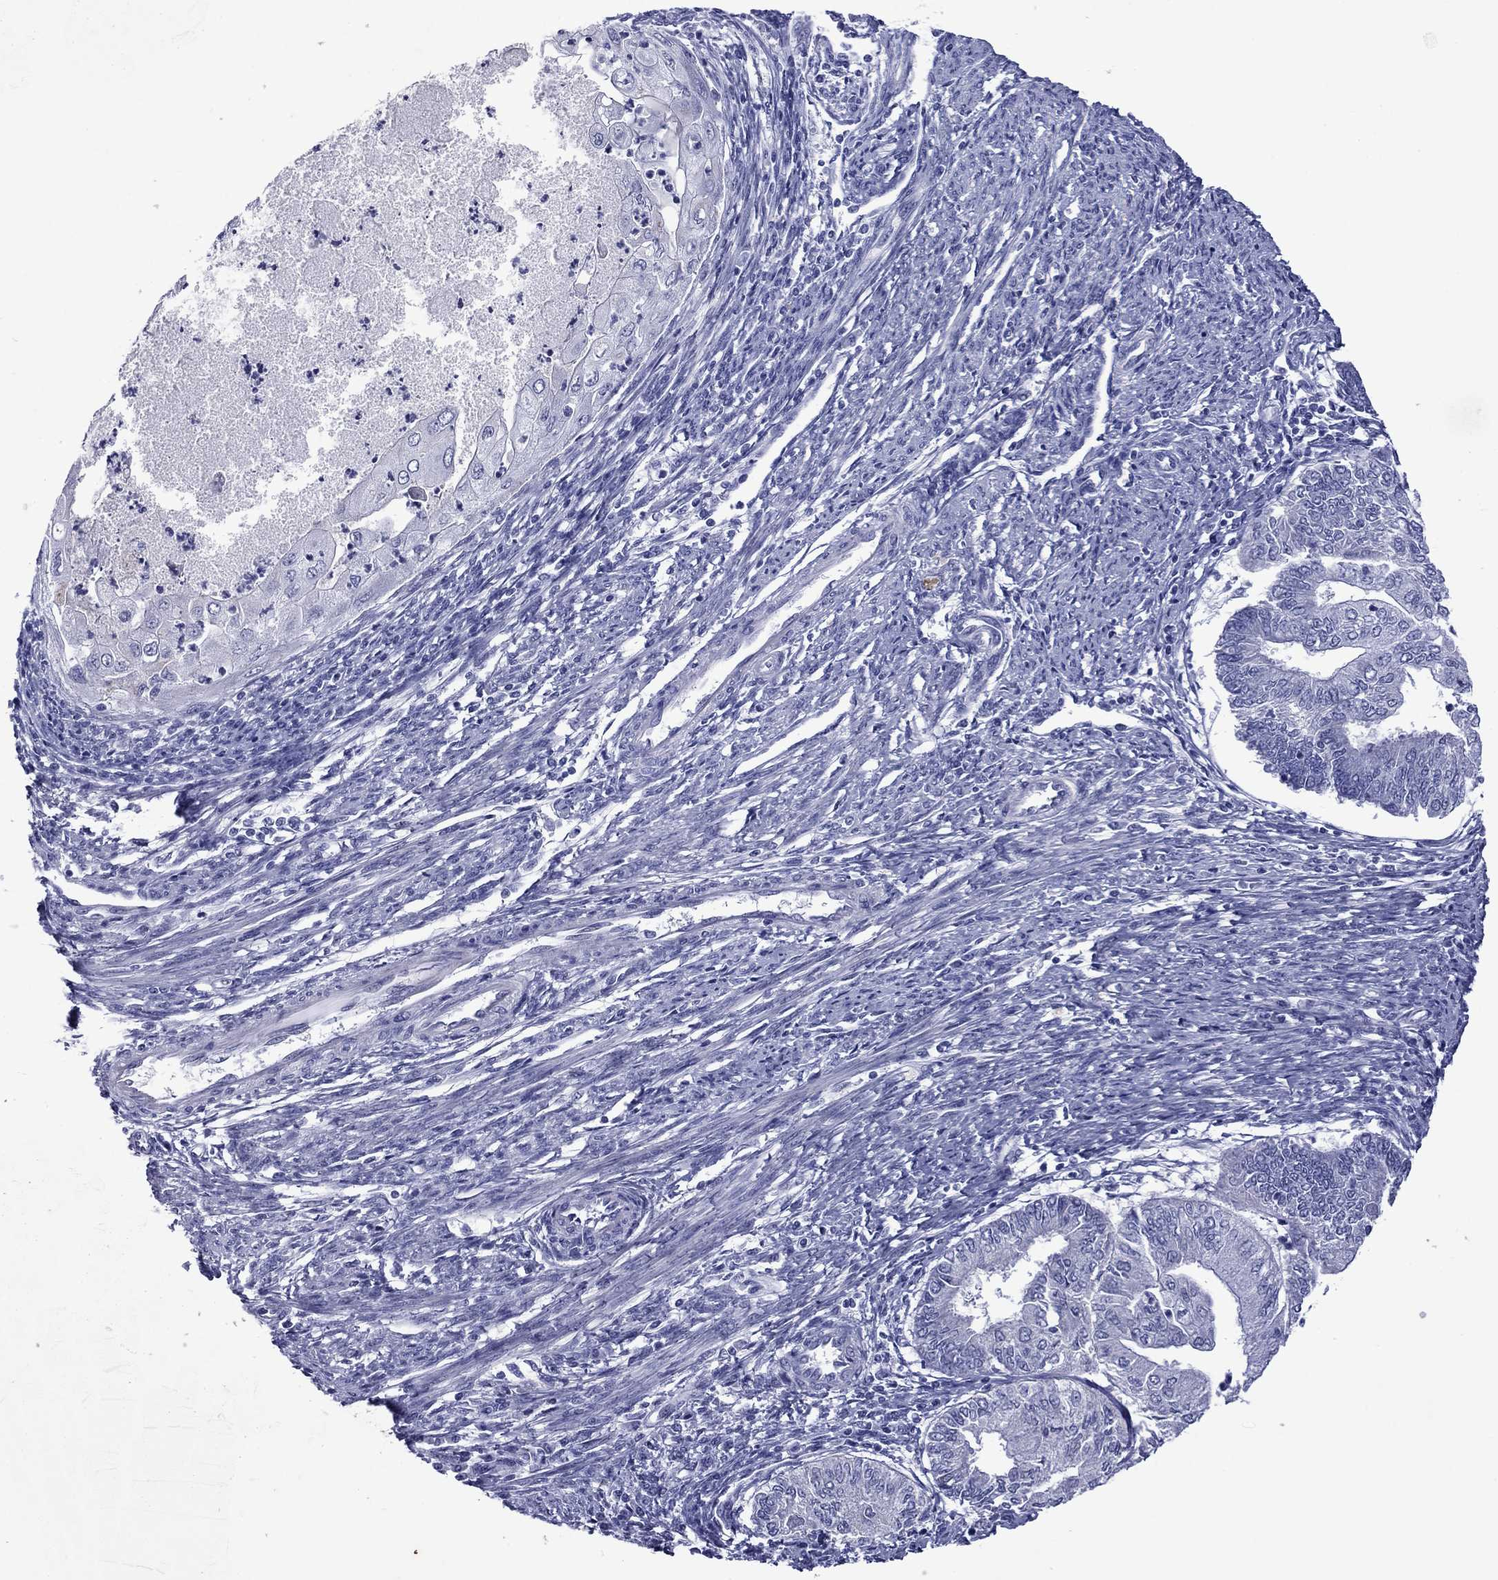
{"staining": {"intensity": "negative", "quantity": "none", "location": "none"}, "tissue": "endometrial cancer", "cell_type": "Tumor cells", "image_type": "cancer", "snomed": [{"axis": "morphology", "description": "Adenocarcinoma, NOS"}, {"axis": "topography", "description": "Endometrium"}], "caption": "Protein analysis of endometrial cancer reveals no significant staining in tumor cells.", "gene": "PIWIL1", "patient": {"sex": "female", "age": 59}}